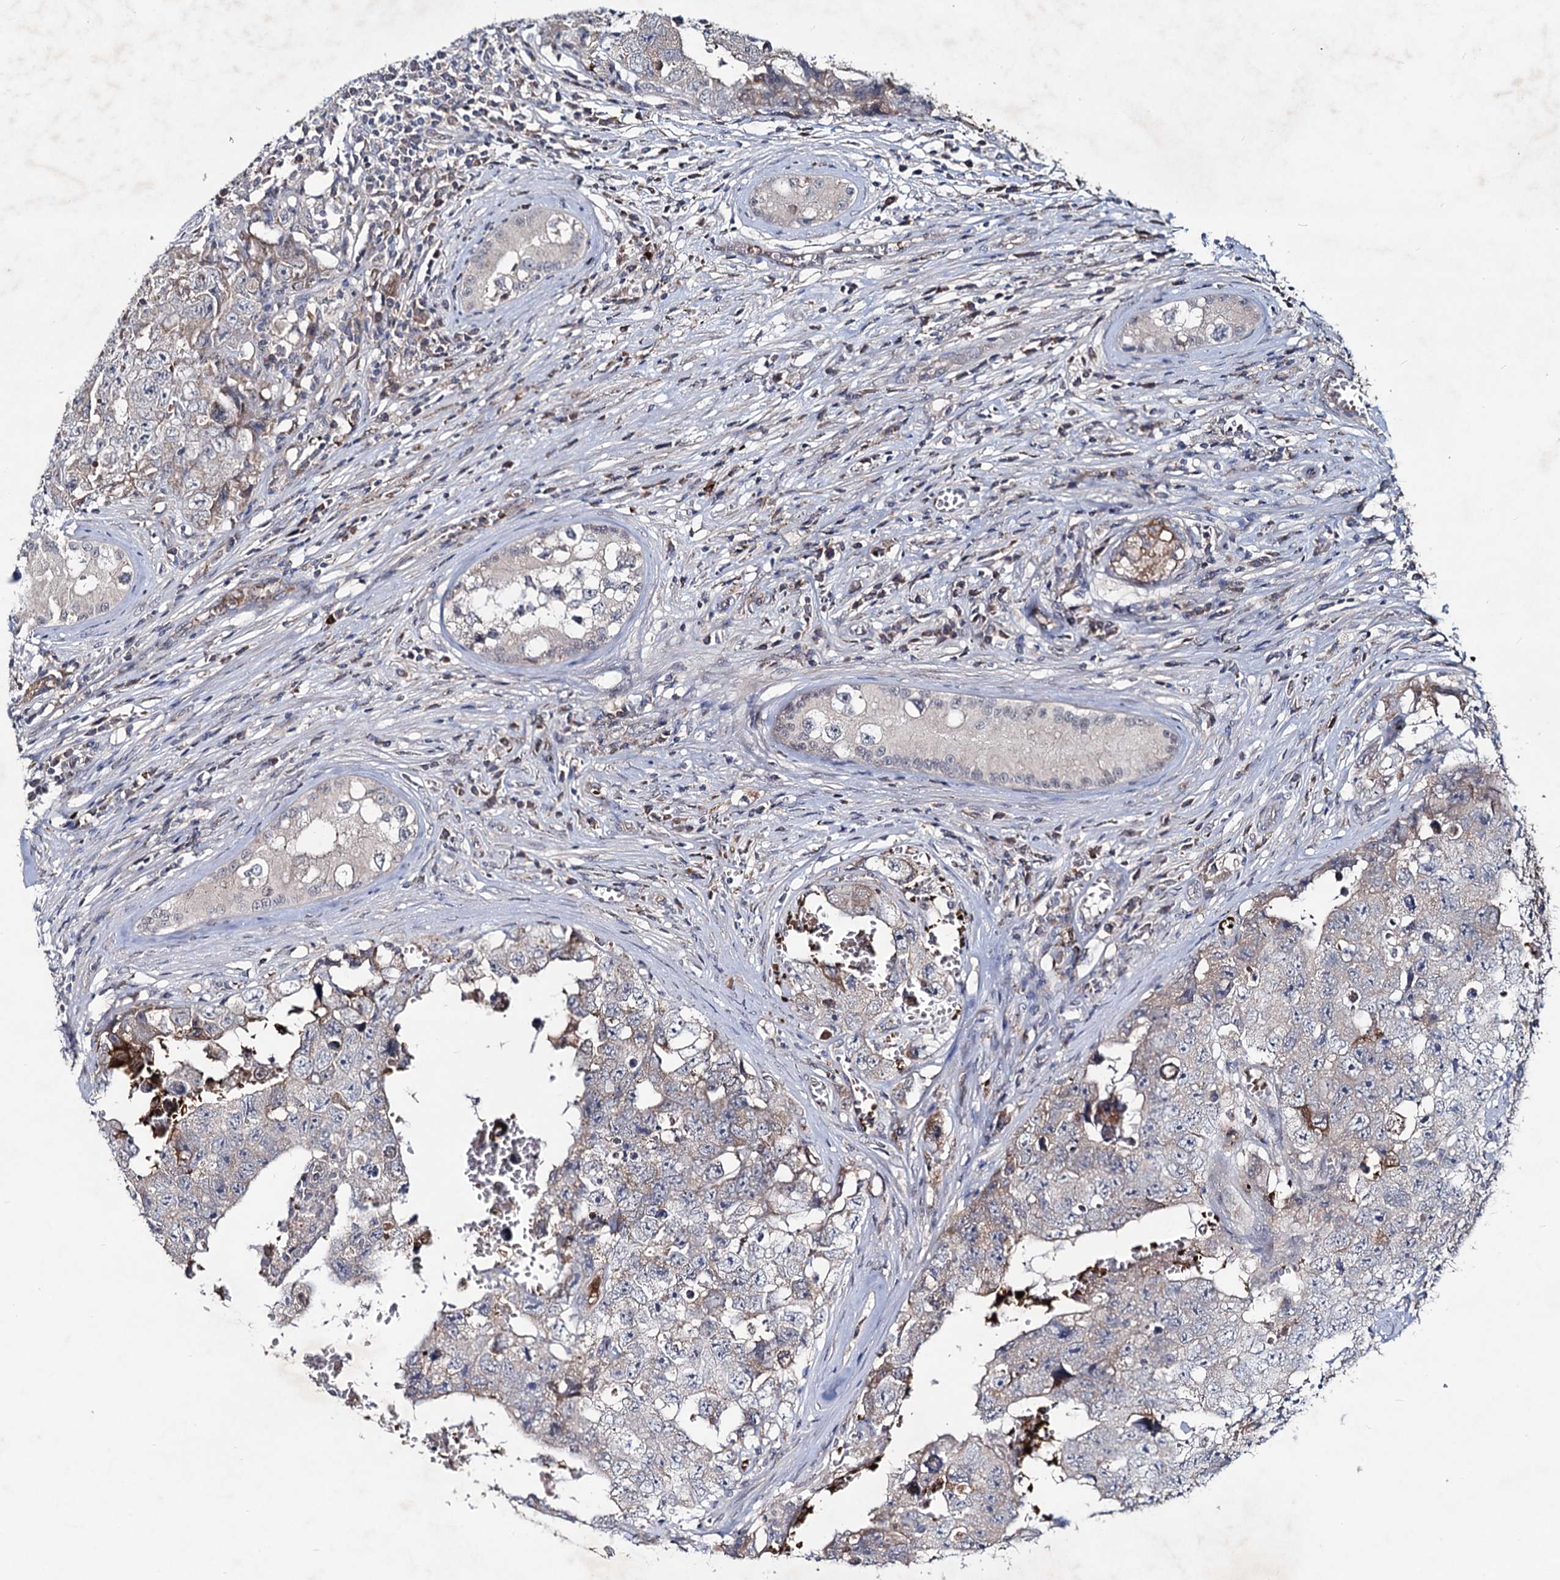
{"staining": {"intensity": "weak", "quantity": "25%-75%", "location": "cytoplasmic/membranous"}, "tissue": "testis cancer", "cell_type": "Tumor cells", "image_type": "cancer", "snomed": [{"axis": "morphology", "description": "Carcinoma, Embryonal, NOS"}, {"axis": "topography", "description": "Testis"}], "caption": "The micrograph demonstrates immunohistochemical staining of embryonal carcinoma (testis). There is weak cytoplasmic/membranous positivity is seen in approximately 25%-75% of tumor cells. Nuclei are stained in blue.", "gene": "RNF6", "patient": {"sex": "male", "age": 17}}